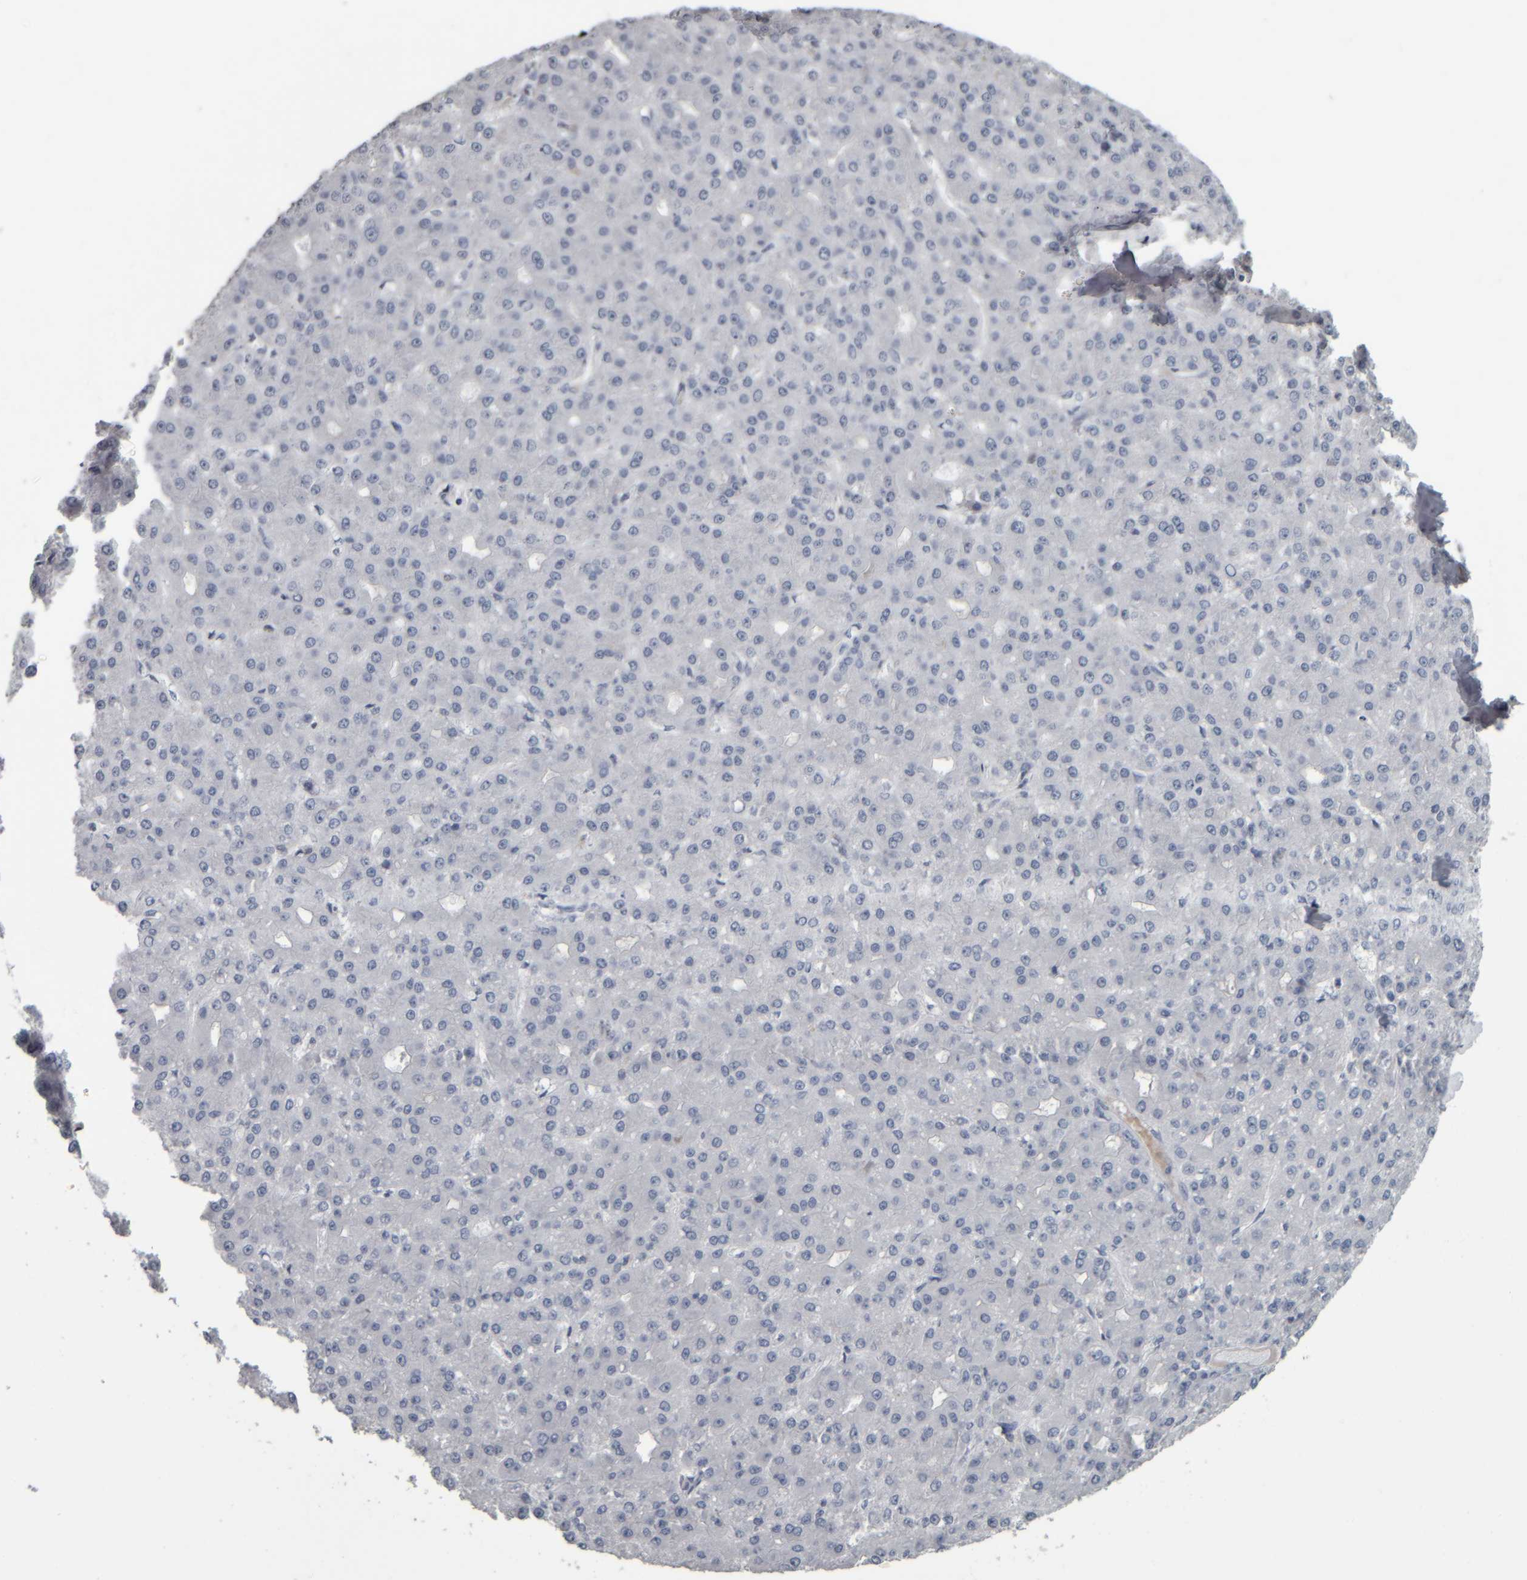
{"staining": {"intensity": "negative", "quantity": "none", "location": "none"}, "tissue": "liver cancer", "cell_type": "Tumor cells", "image_type": "cancer", "snomed": [{"axis": "morphology", "description": "Carcinoma, Hepatocellular, NOS"}, {"axis": "topography", "description": "Liver"}], "caption": "The micrograph displays no staining of tumor cells in liver hepatocellular carcinoma. (DAB immunohistochemistry visualized using brightfield microscopy, high magnification).", "gene": "CAVIN4", "patient": {"sex": "male", "age": 67}}